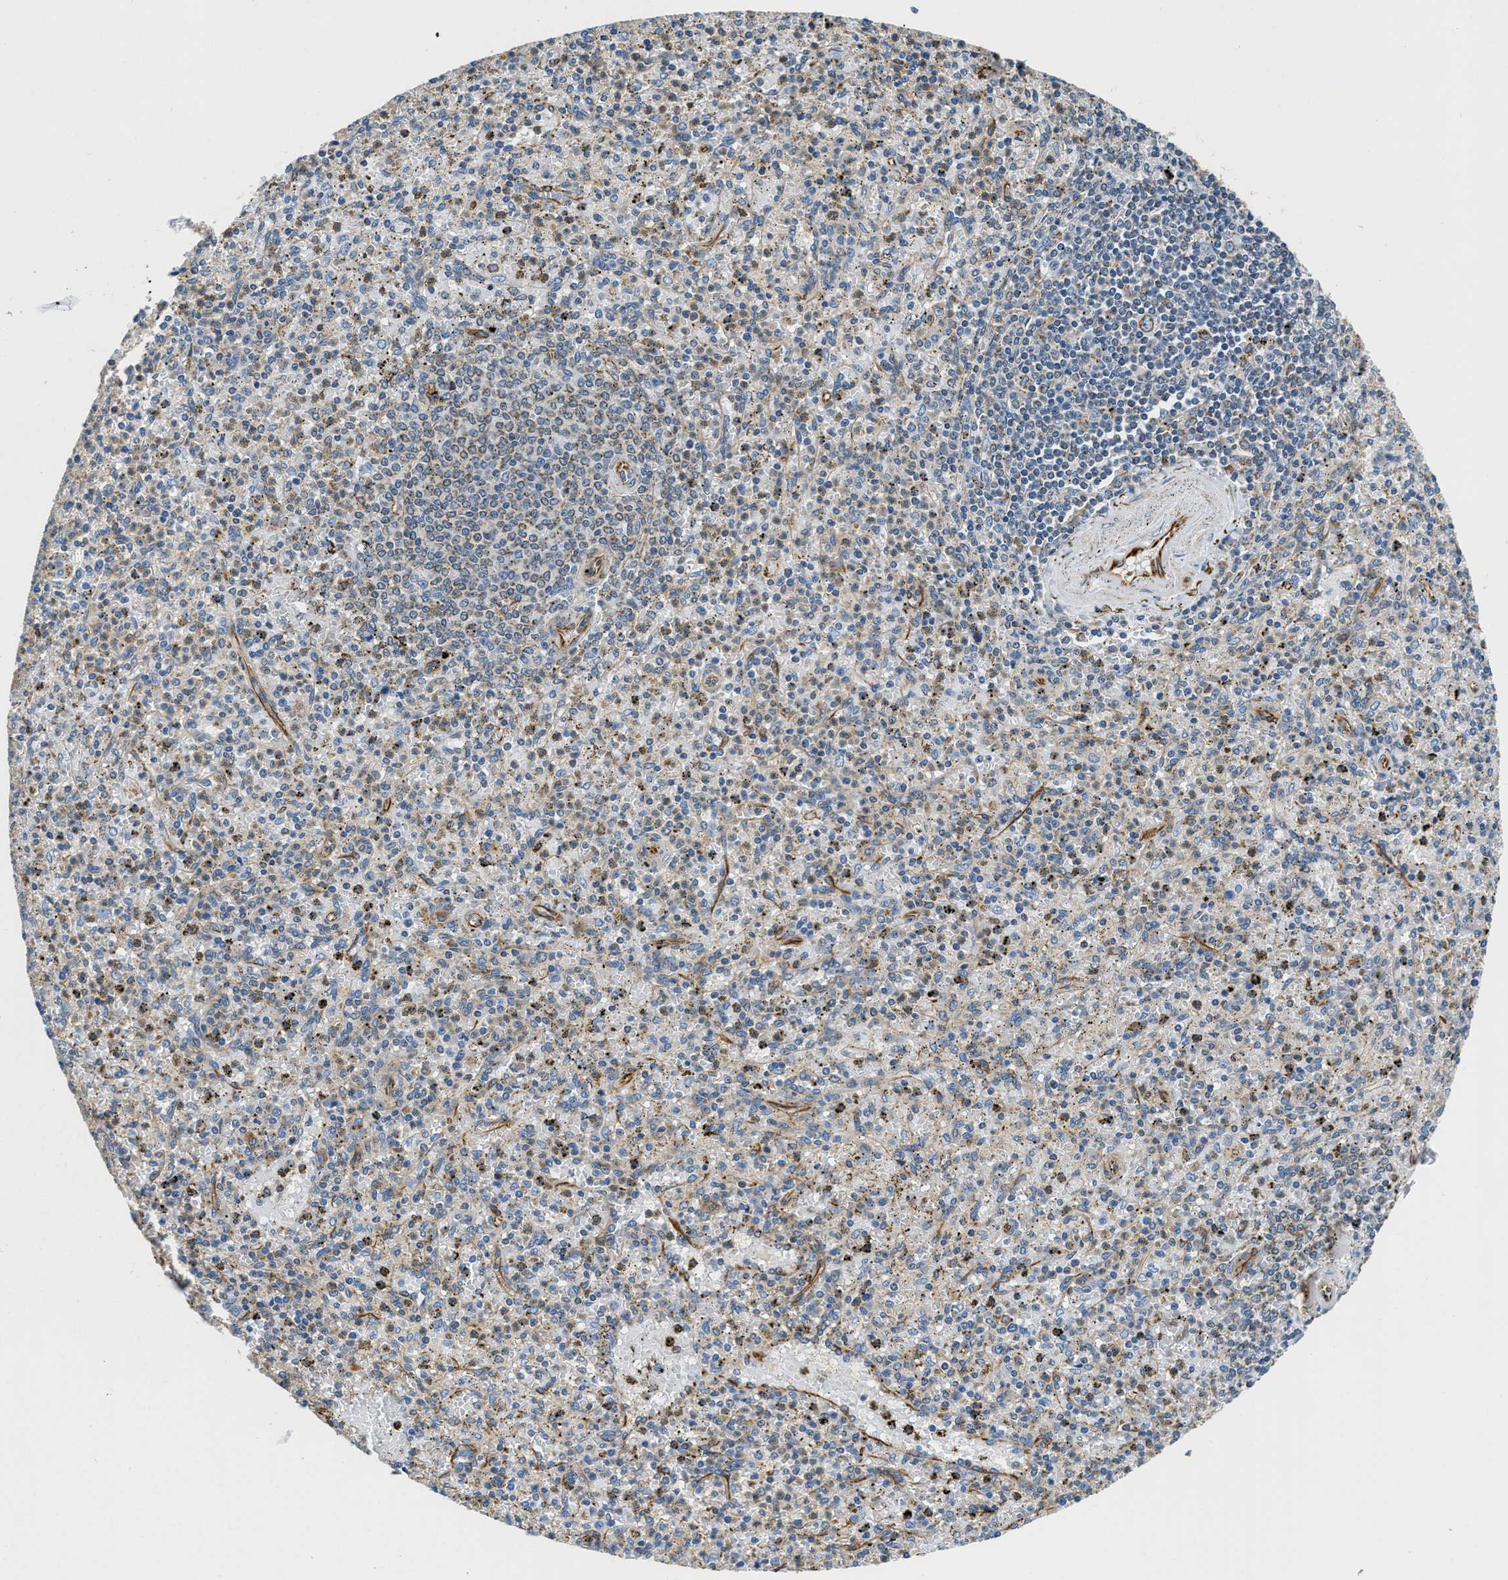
{"staining": {"intensity": "weak", "quantity": "25%-75%", "location": "cytoplasmic/membranous"}, "tissue": "spleen", "cell_type": "Cells in red pulp", "image_type": "normal", "snomed": [{"axis": "morphology", "description": "Normal tissue, NOS"}, {"axis": "topography", "description": "Spleen"}], "caption": "Protein staining demonstrates weak cytoplasmic/membranous staining in about 25%-75% of cells in red pulp in unremarkable spleen. Immunohistochemistry (ihc) stains the protein of interest in brown and the nuclei are stained blue.", "gene": "HSD17B12", "patient": {"sex": "male", "age": 72}}